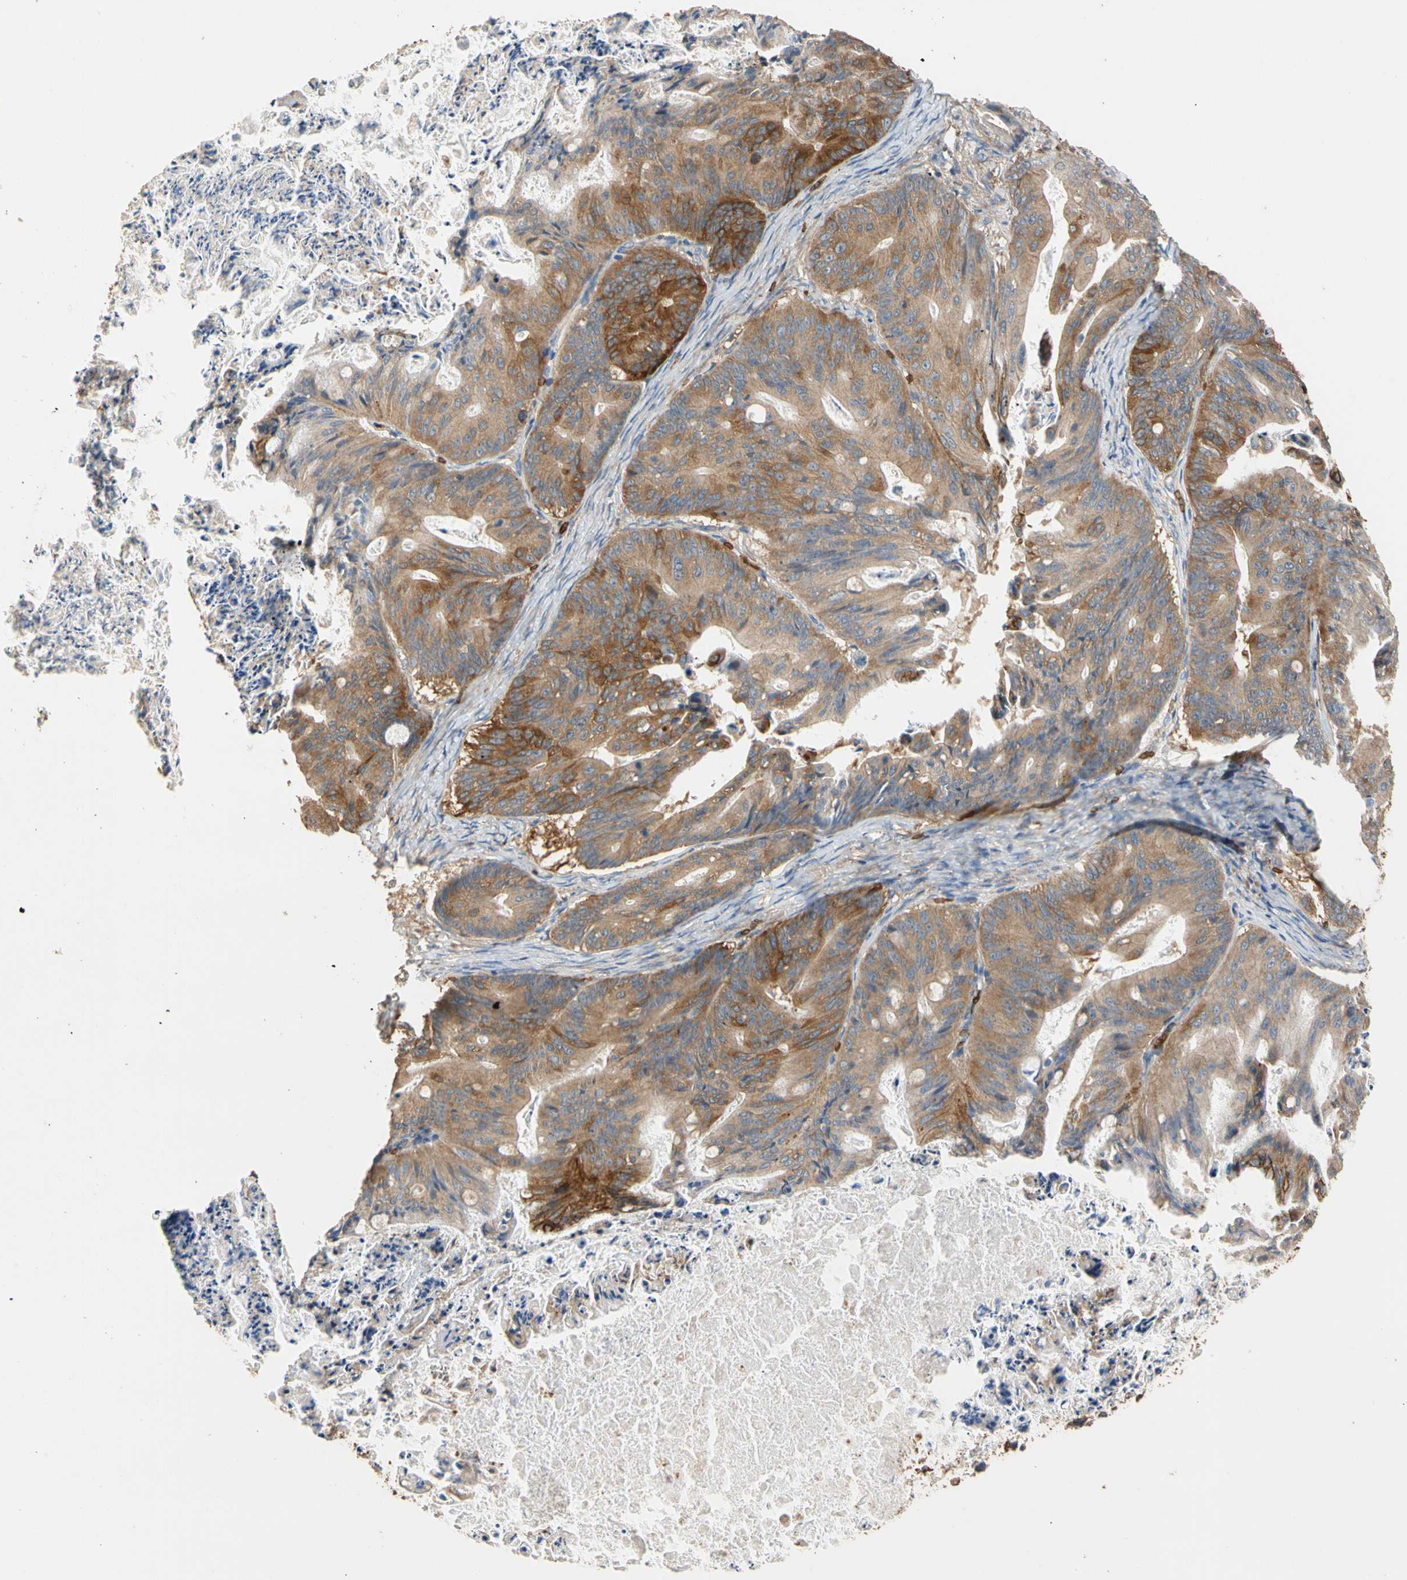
{"staining": {"intensity": "moderate", "quantity": ">75%", "location": "cytoplasmic/membranous"}, "tissue": "ovarian cancer", "cell_type": "Tumor cells", "image_type": "cancer", "snomed": [{"axis": "morphology", "description": "Cystadenocarcinoma, mucinous, NOS"}, {"axis": "topography", "description": "Ovary"}], "caption": "The immunohistochemical stain labels moderate cytoplasmic/membranous expression in tumor cells of ovarian mucinous cystadenocarcinoma tissue.", "gene": "RIOK2", "patient": {"sex": "female", "age": 37}}